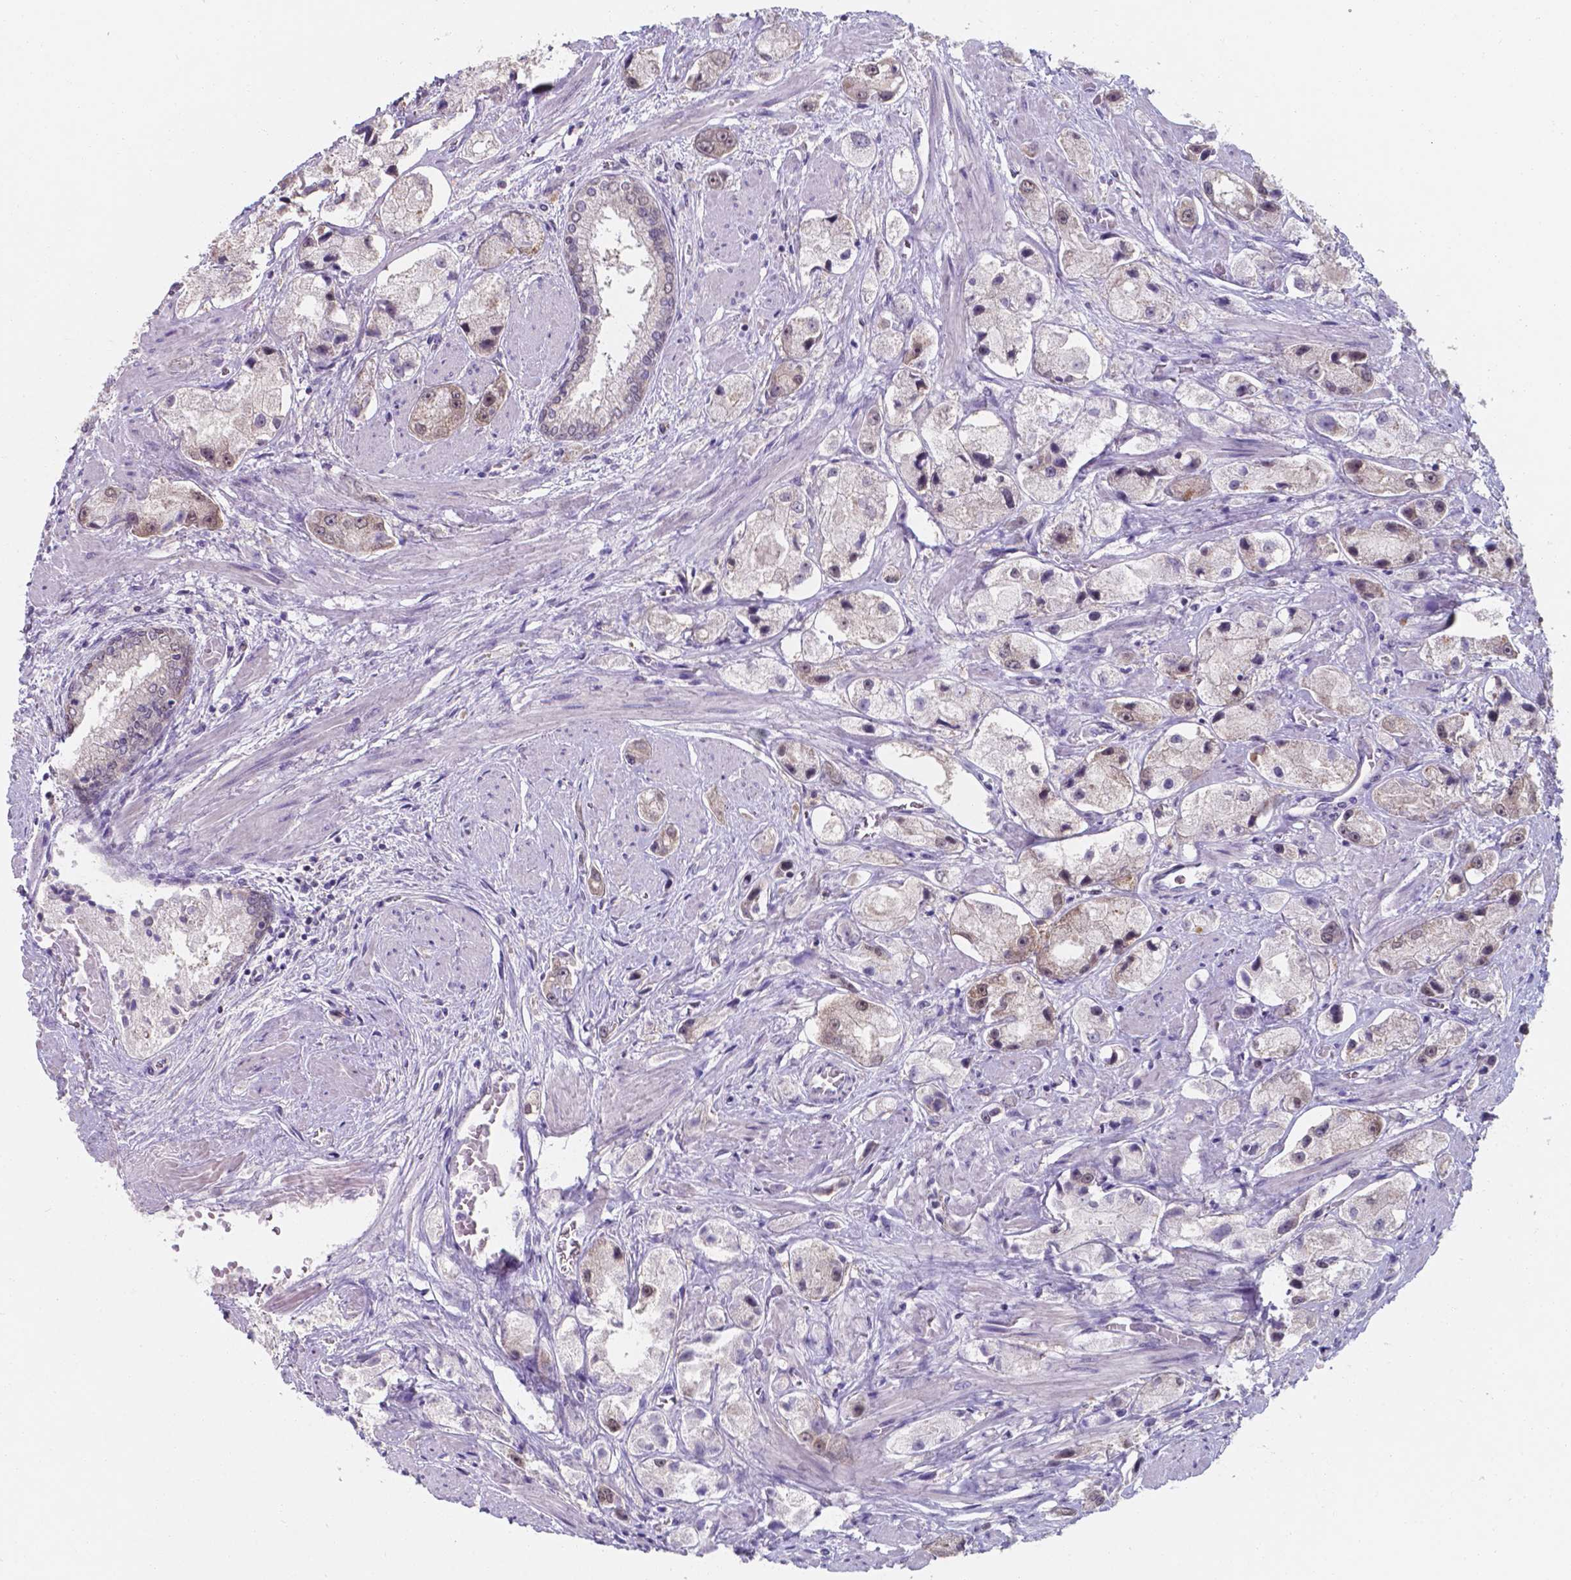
{"staining": {"intensity": "weak", "quantity": "25%-75%", "location": "nuclear"}, "tissue": "prostate cancer", "cell_type": "Tumor cells", "image_type": "cancer", "snomed": [{"axis": "morphology", "description": "Adenocarcinoma, High grade"}, {"axis": "topography", "description": "Prostate"}], "caption": "The photomicrograph exhibits staining of prostate adenocarcinoma (high-grade), revealing weak nuclear protein expression (brown color) within tumor cells. The protein is stained brown, and the nuclei are stained in blue (DAB IHC with brightfield microscopy, high magnification).", "gene": "UBE2E2", "patient": {"sex": "male", "age": 67}}